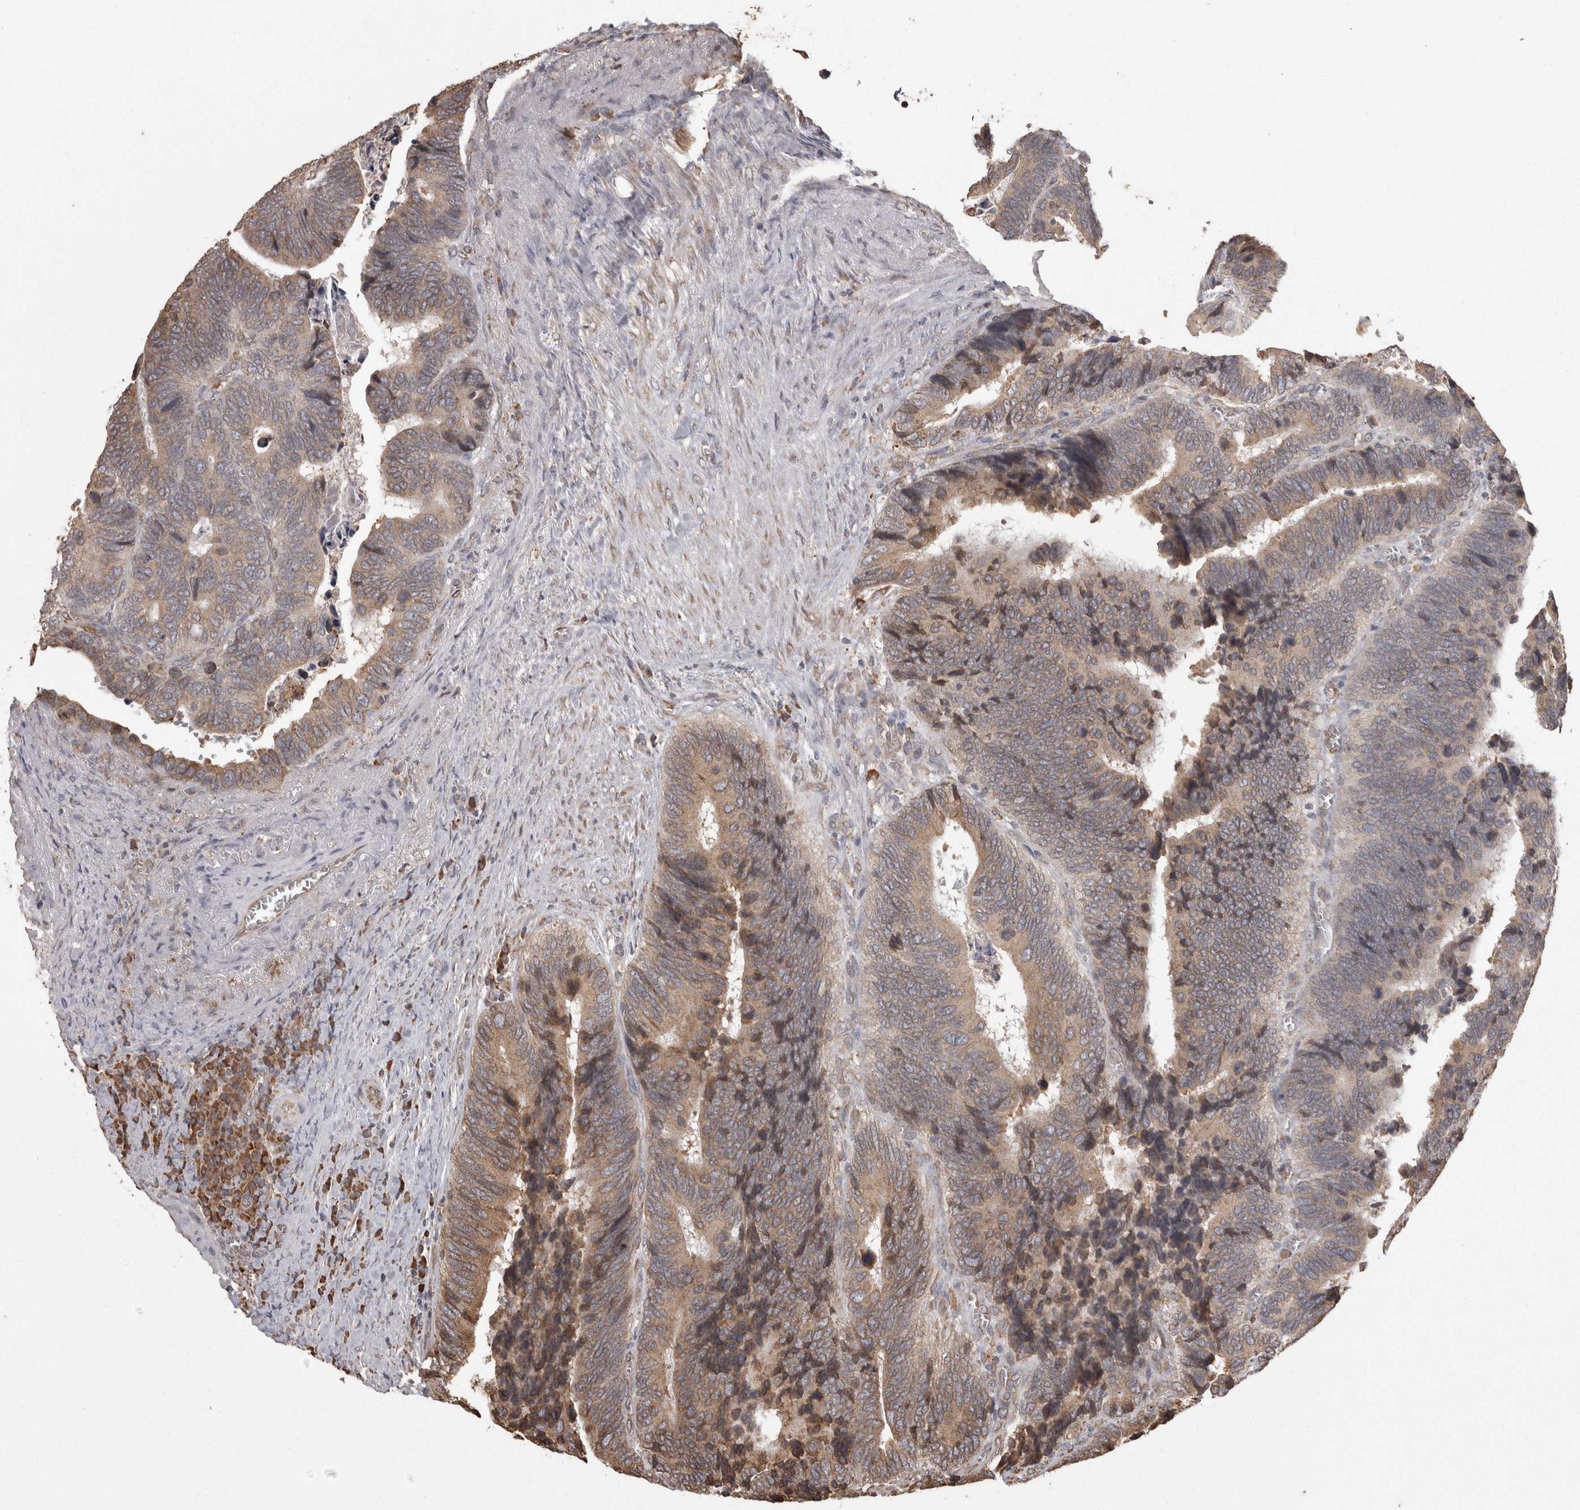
{"staining": {"intensity": "moderate", "quantity": ">75%", "location": "cytoplasmic/membranous"}, "tissue": "colorectal cancer", "cell_type": "Tumor cells", "image_type": "cancer", "snomed": [{"axis": "morphology", "description": "Adenocarcinoma, NOS"}, {"axis": "topography", "description": "Colon"}], "caption": "A medium amount of moderate cytoplasmic/membranous staining is appreciated in about >75% of tumor cells in colorectal adenocarcinoma tissue.", "gene": "PON2", "patient": {"sex": "male", "age": 72}}